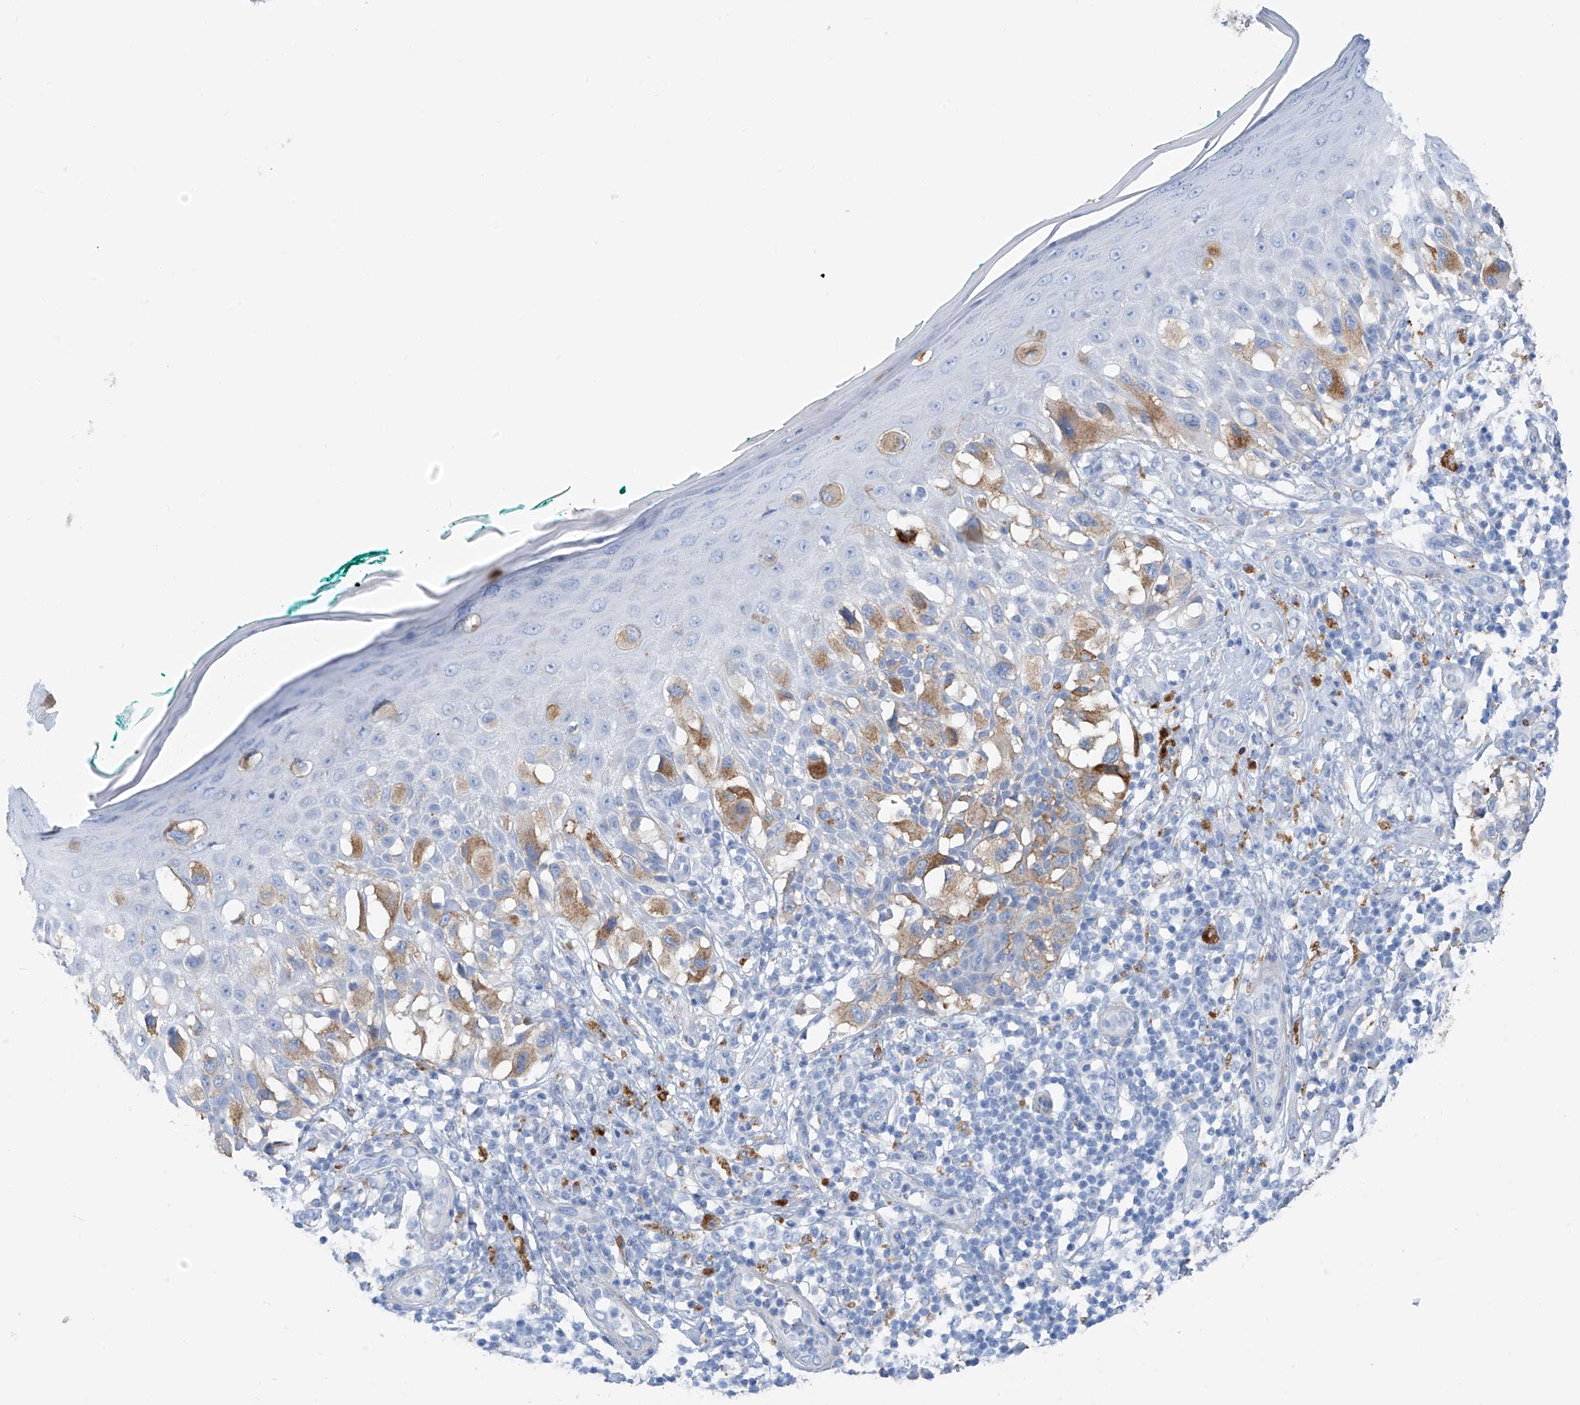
{"staining": {"intensity": "weak", "quantity": "<25%", "location": "cytoplasmic/membranous"}, "tissue": "melanoma", "cell_type": "Tumor cells", "image_type": "cancer", "snomed": [{"axis": "morphology", "description": "Malignant melanoma, NOS"}, {"axis": "topography", "description": "Skin"}], "caption": "Immunohistochemistry (IHC) image of neoplastic tissue: malignant melanoma stained with DAB (3,3'-diaminobenzidine) displays no significant protein staining in tumor cells.", "gene": "GLMP", "patient": {"sex": "female", "age": 81}}